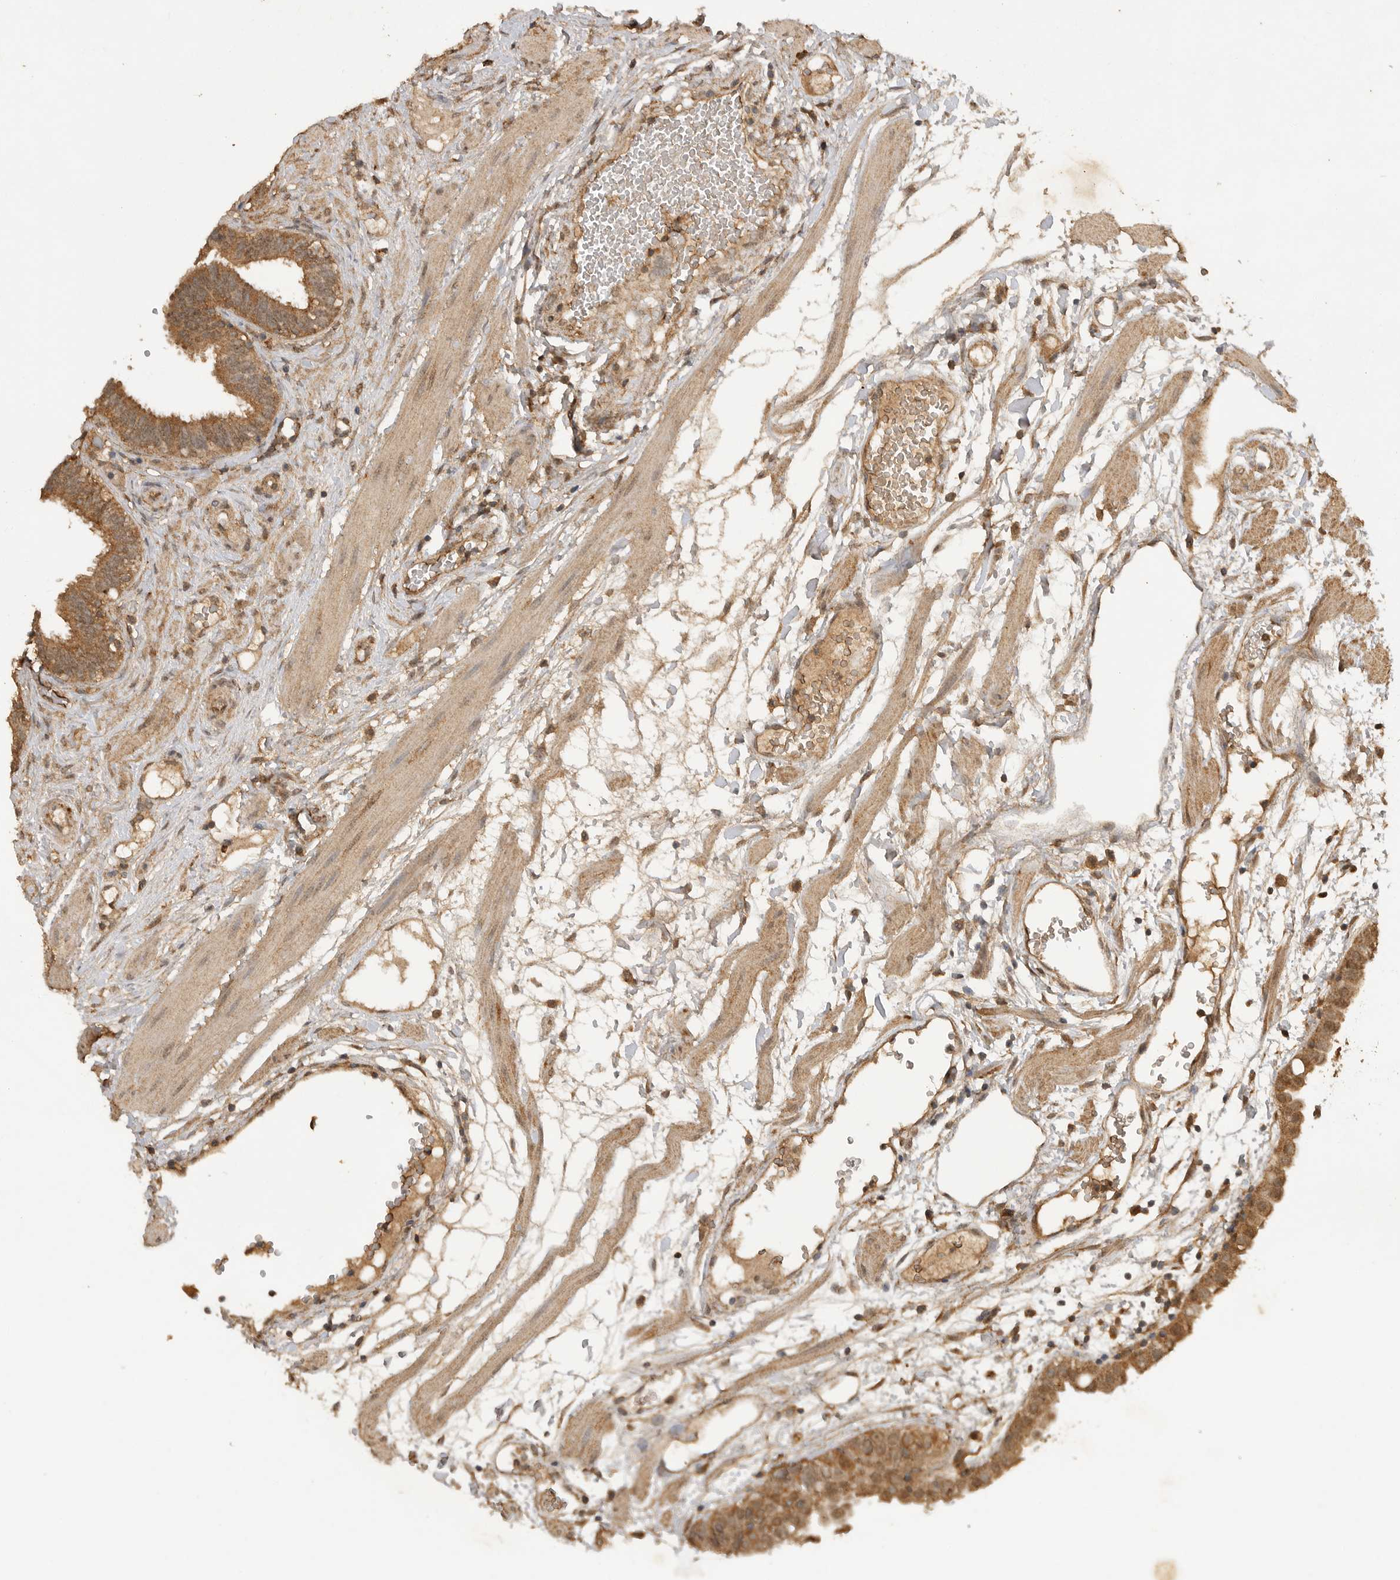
{"staining": {"intensity": "moderate", "quantity": ">75%", "location": "cytoplasmic/membranous"}, "tissue": "fallopian tube", "cell_type": "Glandular cells", "image_type": "normal", "snomed": [{"axis": "morphology", "description": "Normal tissue, NOS"}, {"axis": "topography", "description": "Fallopian tube"}, {"axis": "topography", "description": "Placenta"}], "caption": "Normal fallopian tube shows moderate cytoplasmic/membranous expression in approximately >75% of glandular cells Using DAB (brown) and hematoxylin (blue) stains, captured at high magnification using brightfield microscopy..", "gene": "ICOSLG", "patient": {"sex": "female", "age": 32}}